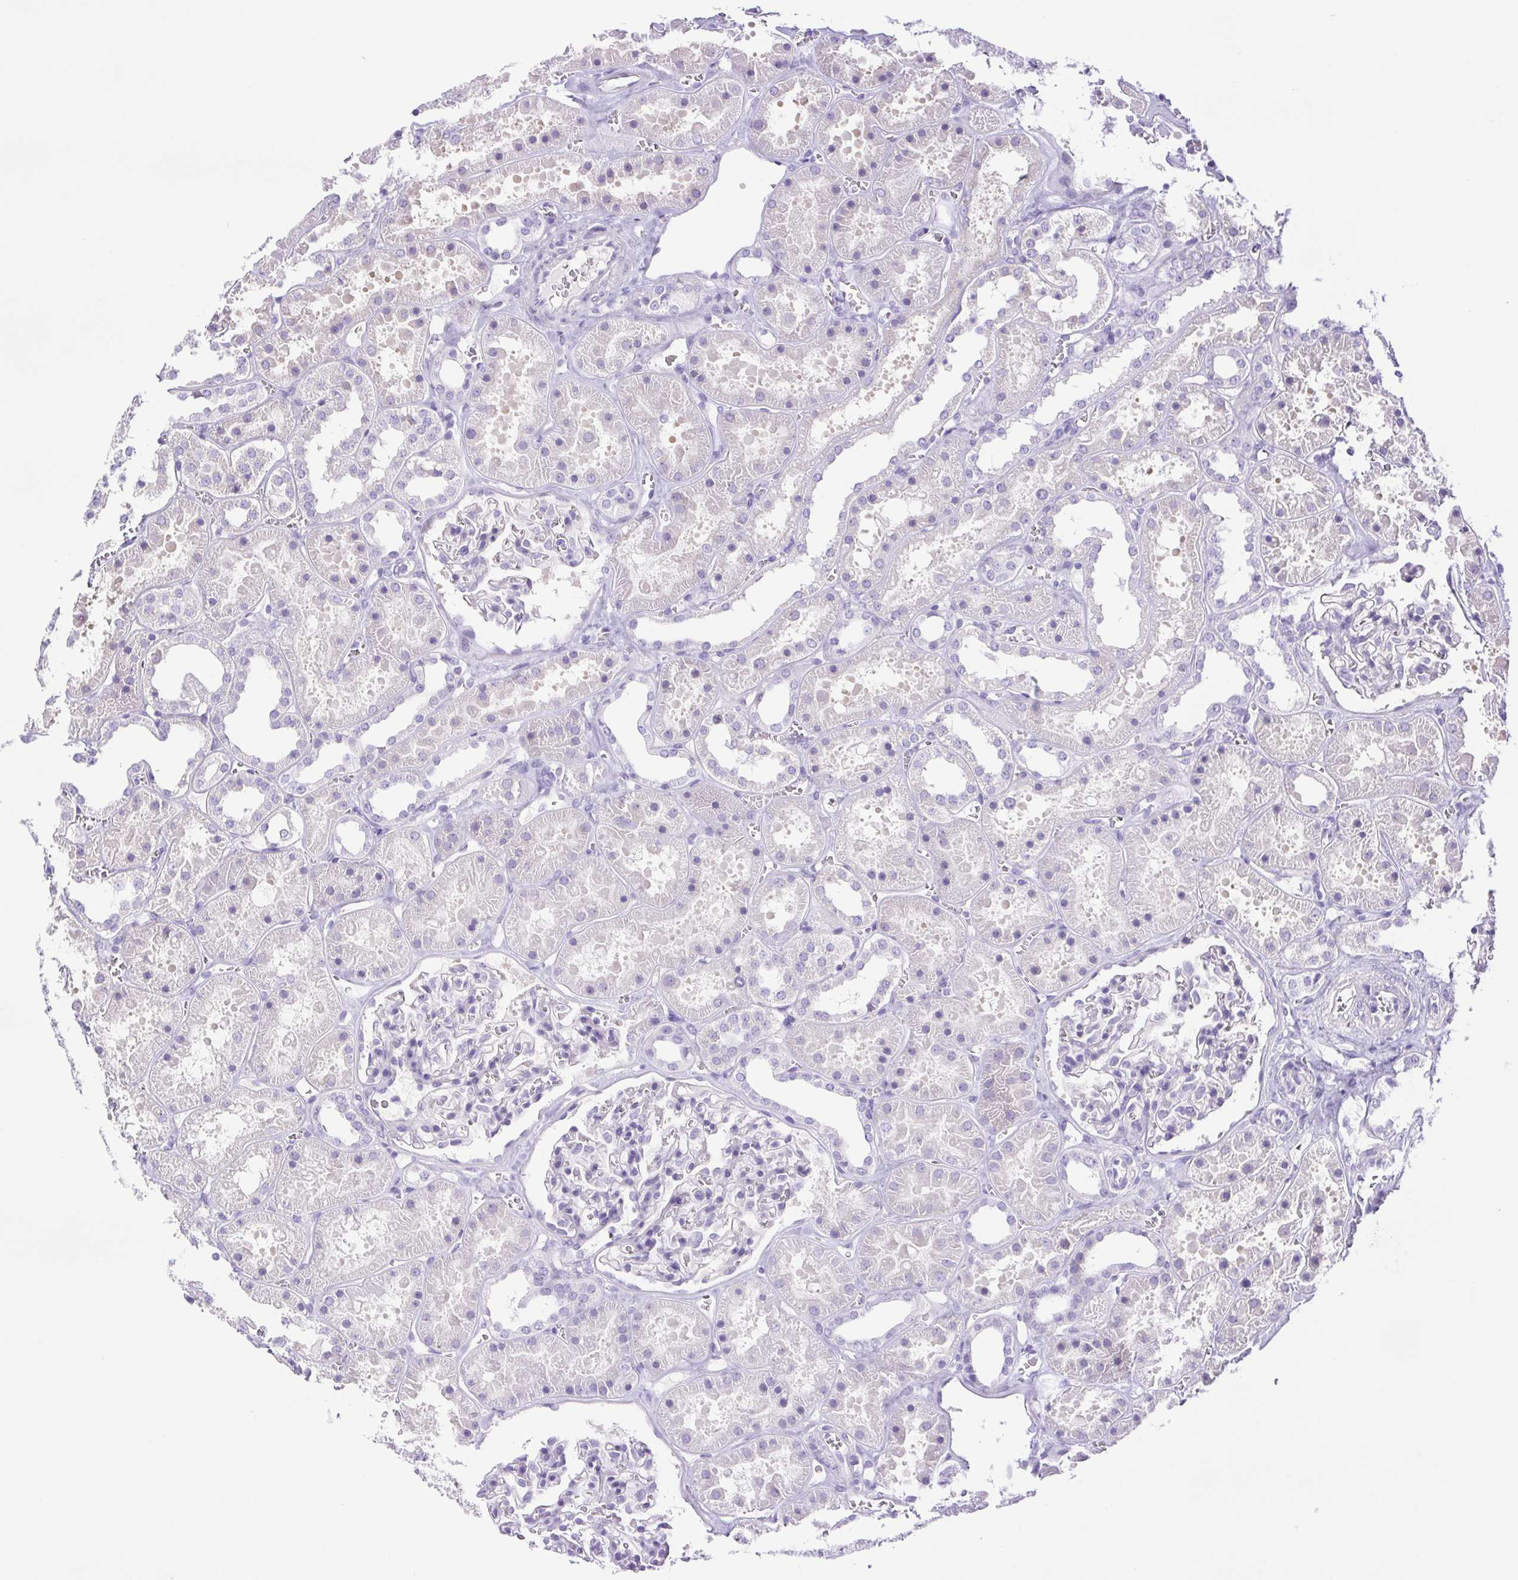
{"staining": {"intensity": "negative", "quantity": "none", "location": "none"}, "tissue": "kidney", "cell_type": "Cells in glomeruli", "image_type": "normal", "snomed": [{"axis": "morphology", "description": "Normal tissue, NOS"}, {"axis": "topography", "description": "Kidney"}], "caption": "An immunohistochemistry histopathology image of benign kidney is shown. There is no staining in cells in glomeruli of kidney. (DAB (3,3'-diaminobenzidine) immunohistochemistry visualized using brightfield microscopy, high magnification).", "gene": "CDSN", "patient": {"sex": "female", "age": 41}}